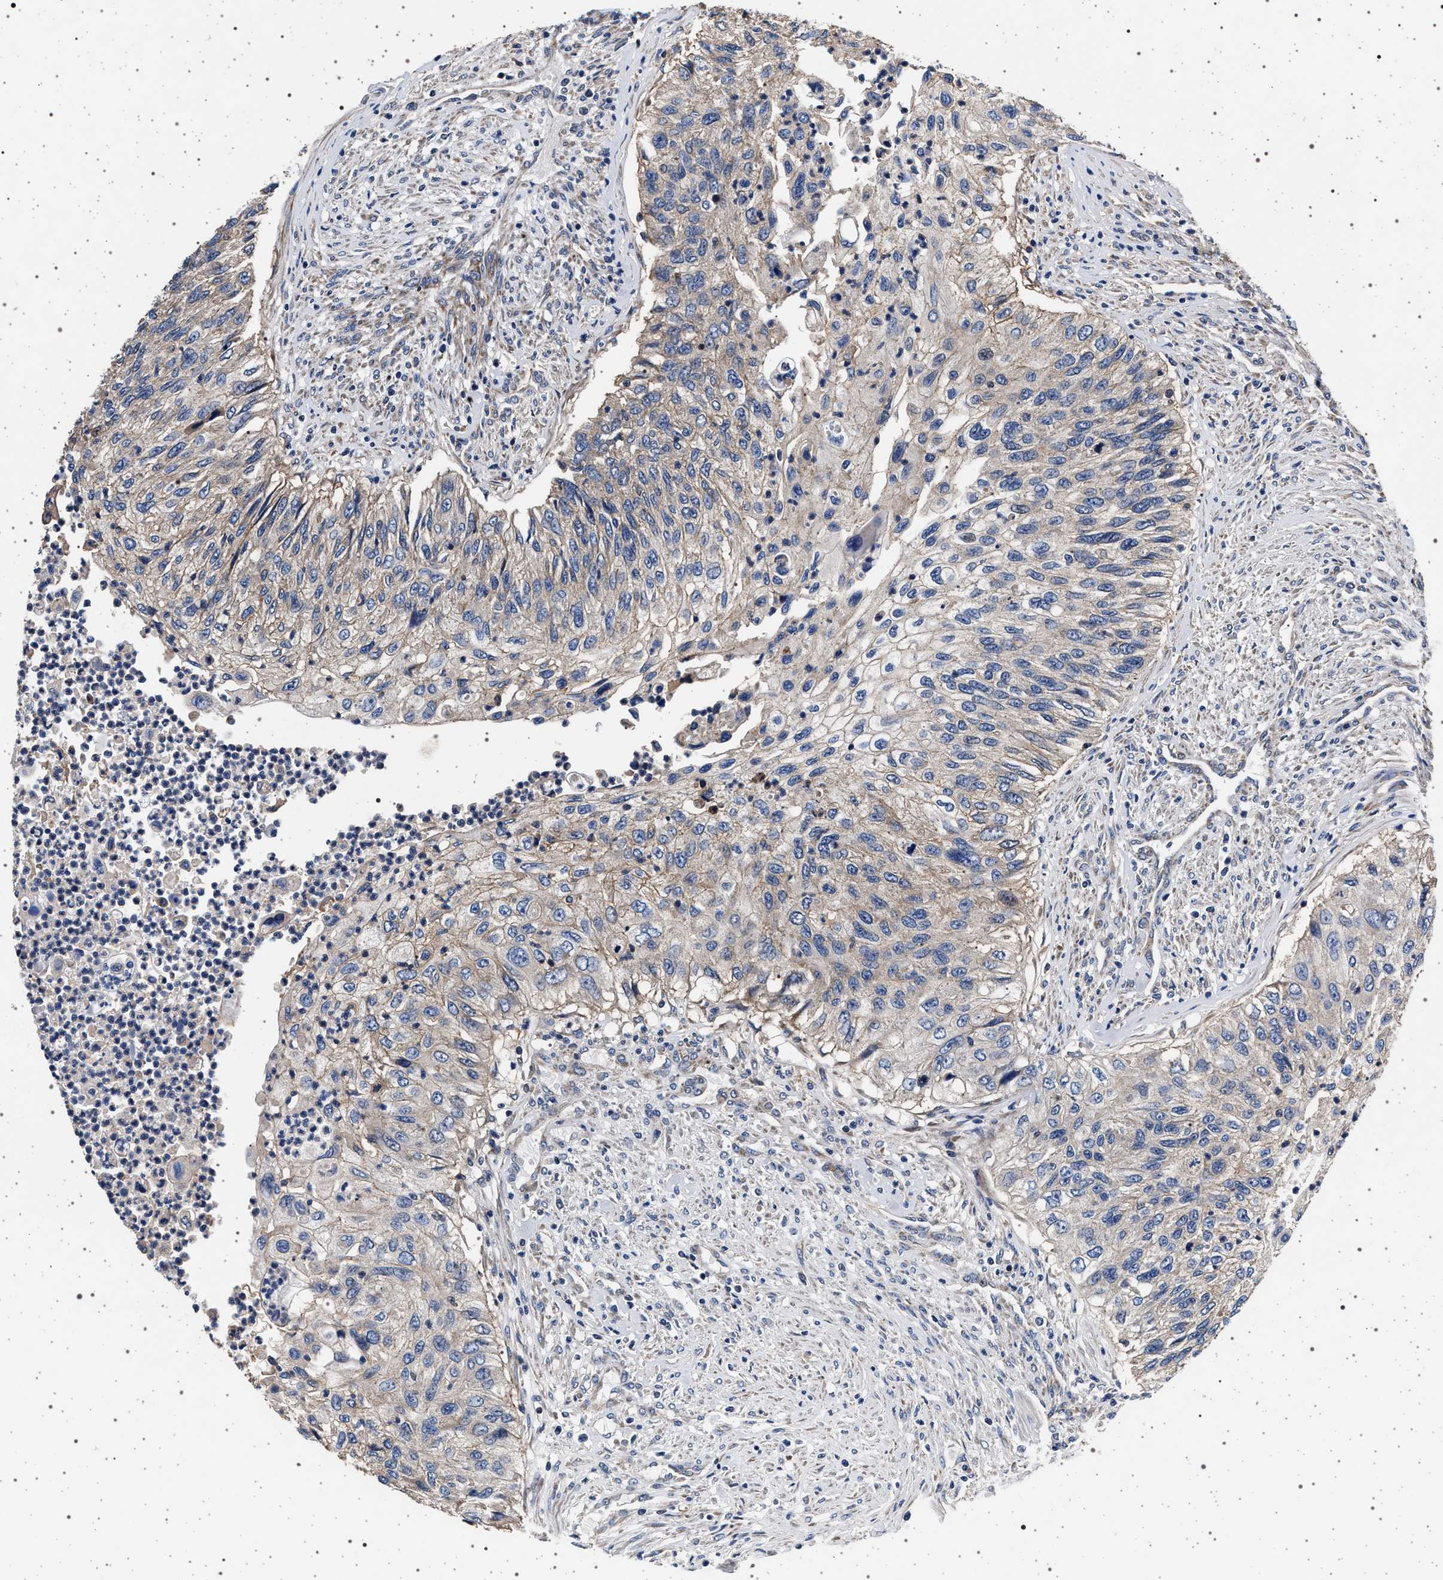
{"staining": {"intensity": "negative", "quantity": "none", "location": "none"}, "tissue": "urothelial cancer", "cell_type": "Tumor cells", "image_type": "cancer", "snomed": [{"axis": "morphology", "description": "Urothelial carcinoma, High grade"}, {"axis": "topography", "description": "Urinary bladder"}], "caption": "Tumor cells show no significant staining in urothelial carcinoma (high-grade).", "gene": "MAP3K2", "patient": {"sex": "female", "age": 60}}